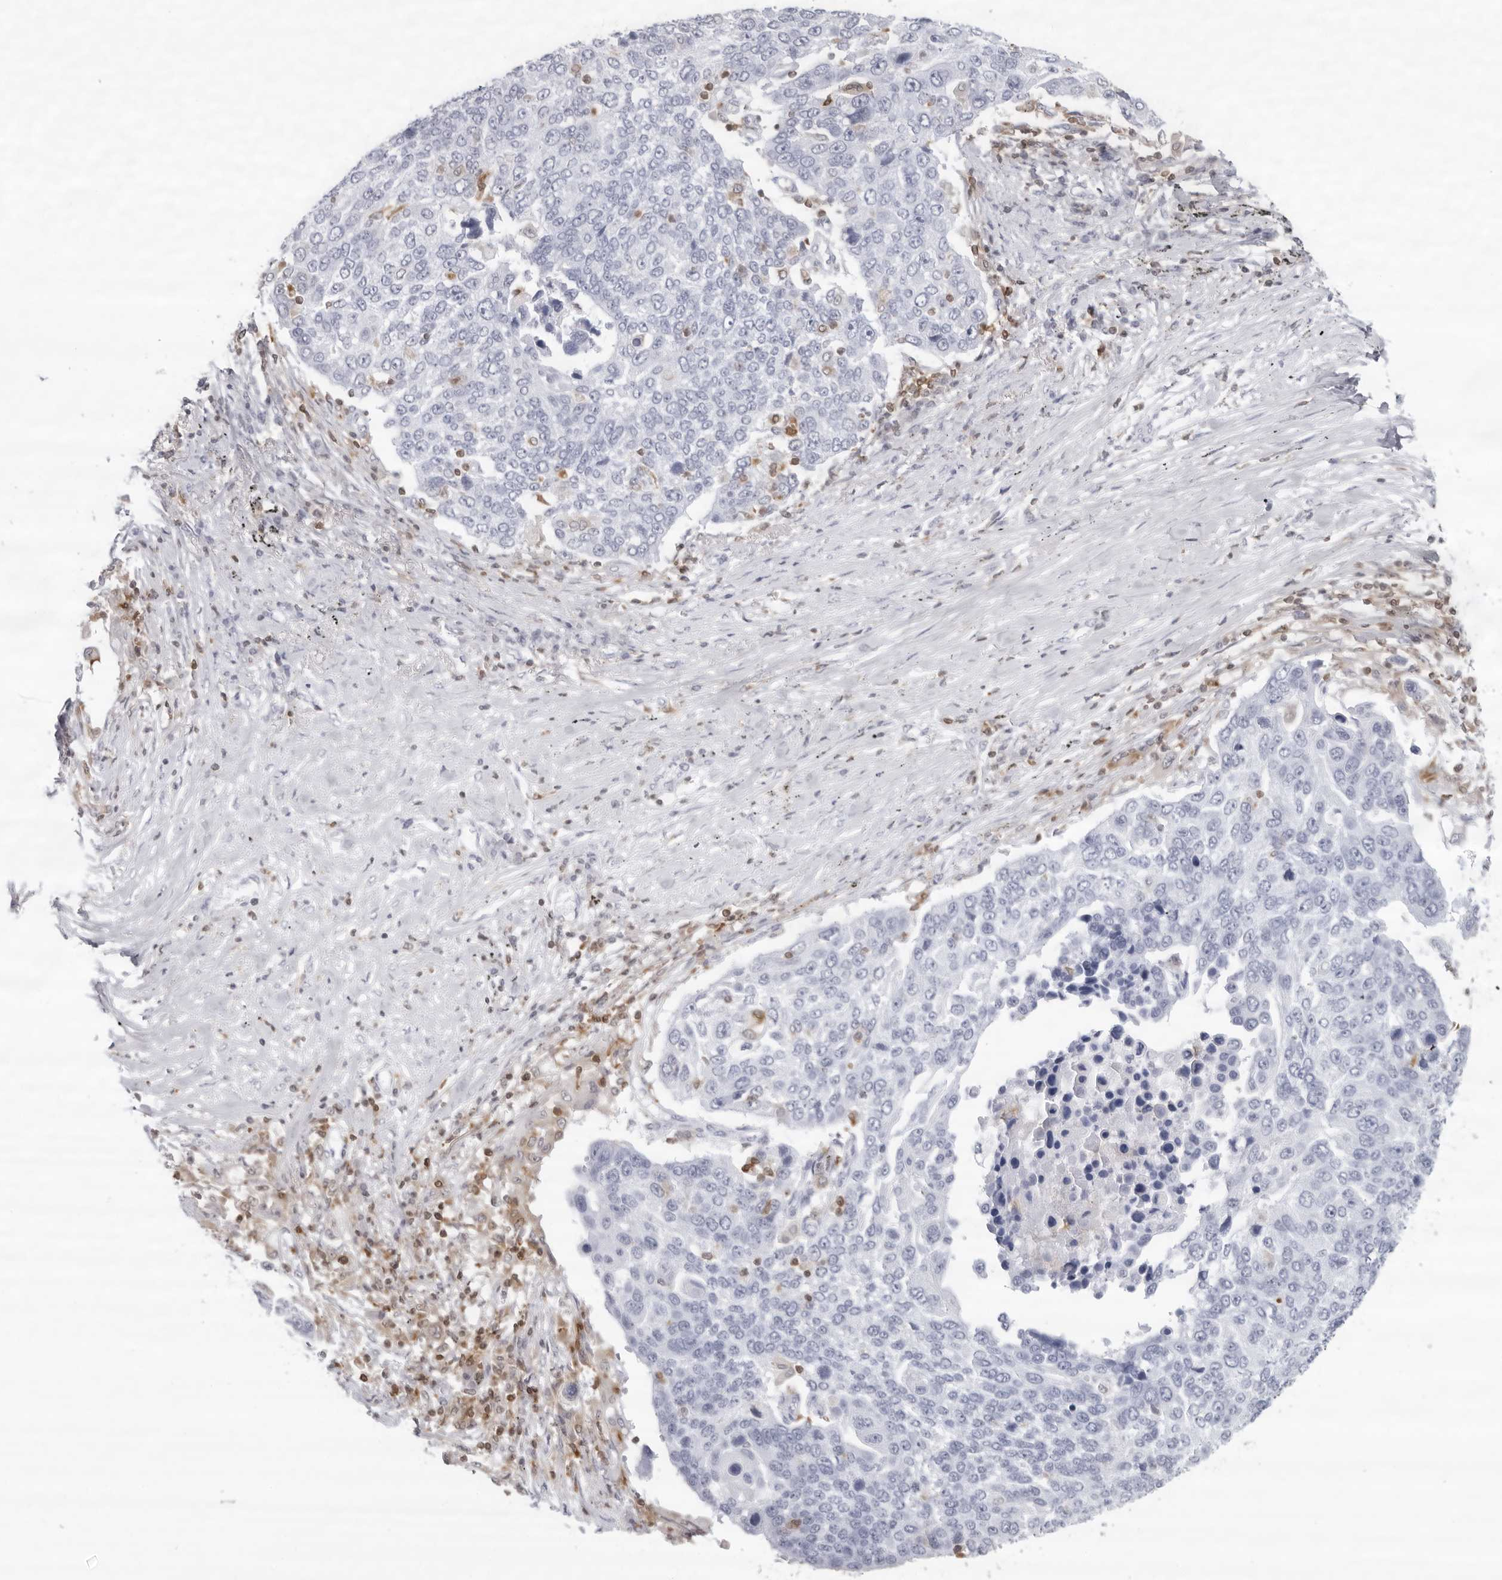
{"staining": {"intensity": "negative", "quantity": "none", "location": "none"}, "tissue": "lung cancer", "cell_type": "Tumor cells", "image_type": "cancer", "snomed": [{"axis": "morphology", "description": "Squamous cell carcinoma, NOS"}, {"axis": "topography", "description": "Lung"}], "caption": "Human lung cancer (squamous cell carcinoma) stained for a protein using immunohistochemistry reveals no staining in tumor cells.", "gene": "FMNL1", "patient": {"sex": "male", "age": 66}}